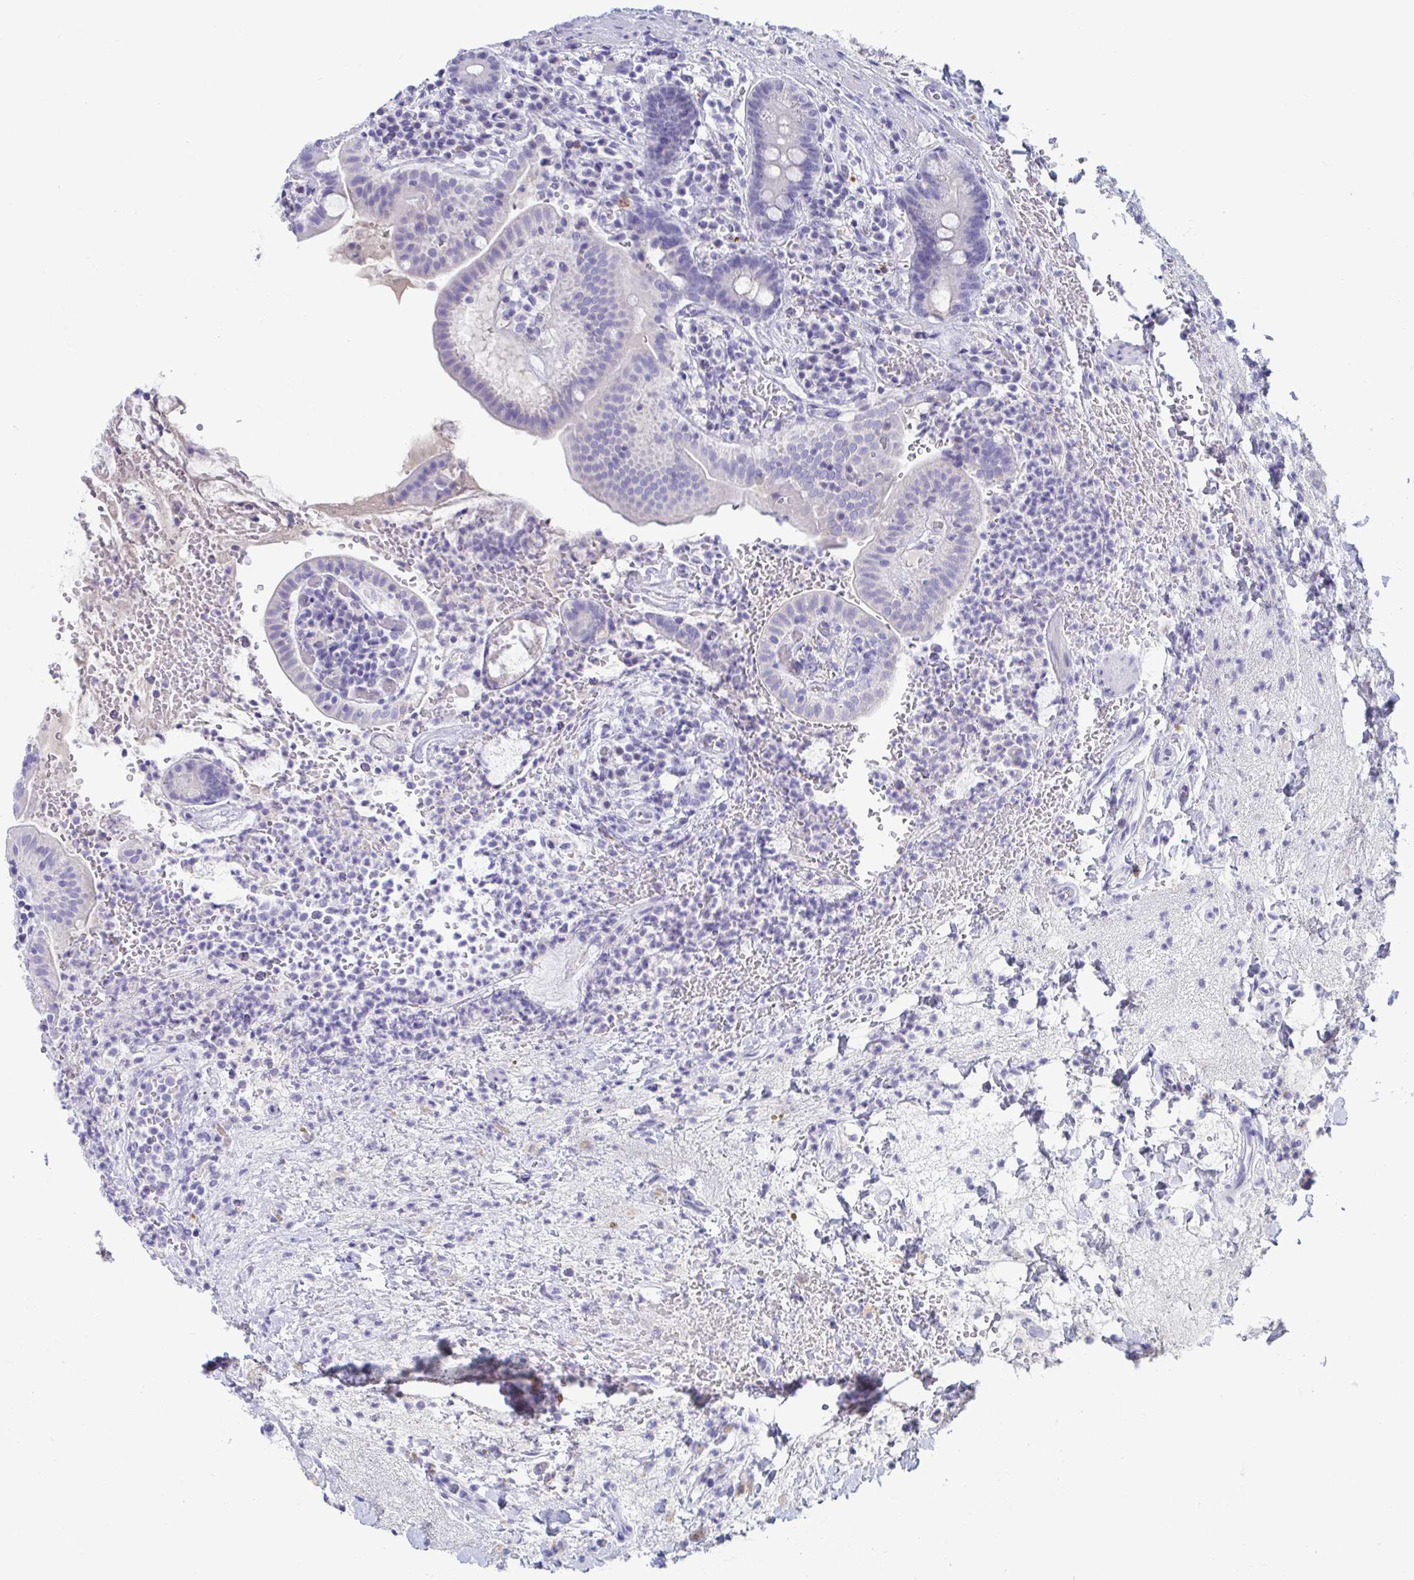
{"staining": {"intensity": "negative", "quantity": "none", "location": "none"}, "tissue": "small intestine", "cell_type": "Glandular cells", "image_type": "normal", "snomed": [{"axis": "morphology", "description": "Normal tissue, NOS"}, {"axis": "topography", "description": "Small intestine"}], "caption": "Immunohistochemical staining of unremarkable small intestine shows no significant positivity in glandular cells.", "gene": "PLA2G1B", "patient": {"sex": "male", "age": 26}}